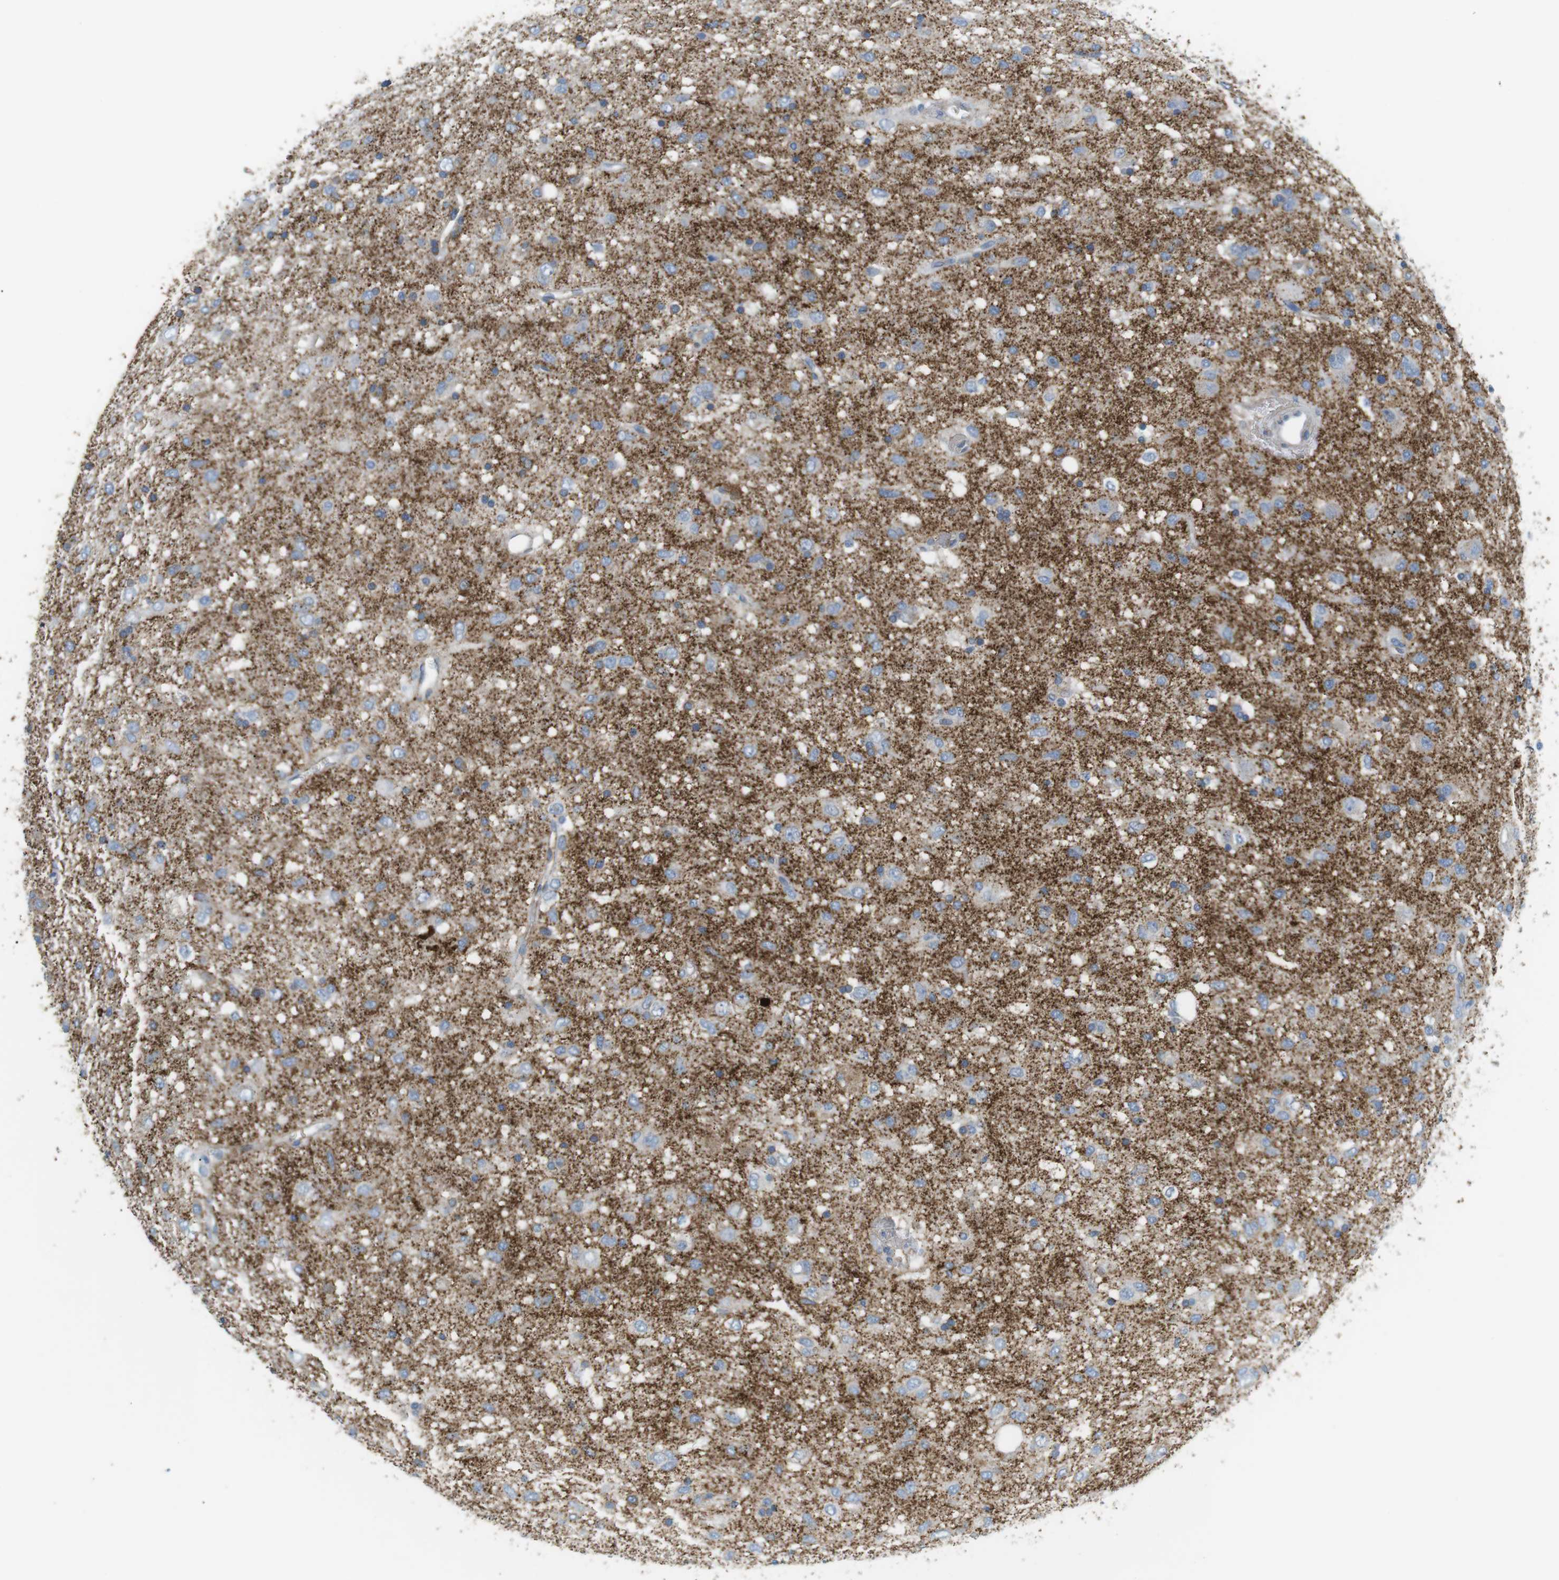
{"staining": {"intensity": "moderate", "quantity": "25%-75%", "location": "cytoplasmic/membranous"}, "tissue": "glioma", "cell_type": "Tumor cells", "image_type": "cancer", "snomed": [{"axis": "morphology", "description": "Glioma, malignant, Low grade"}, {"axis": "topography", "description": "Brain"}], "caption": "Tumor cells exhibit medium levels of moderate cytoplasmic/membranous positivity in about 25%-75% of cells in malignant glioma (low-grade).", "gene": "VAMP1", "patient": {"sex": "male", "age": 77}}